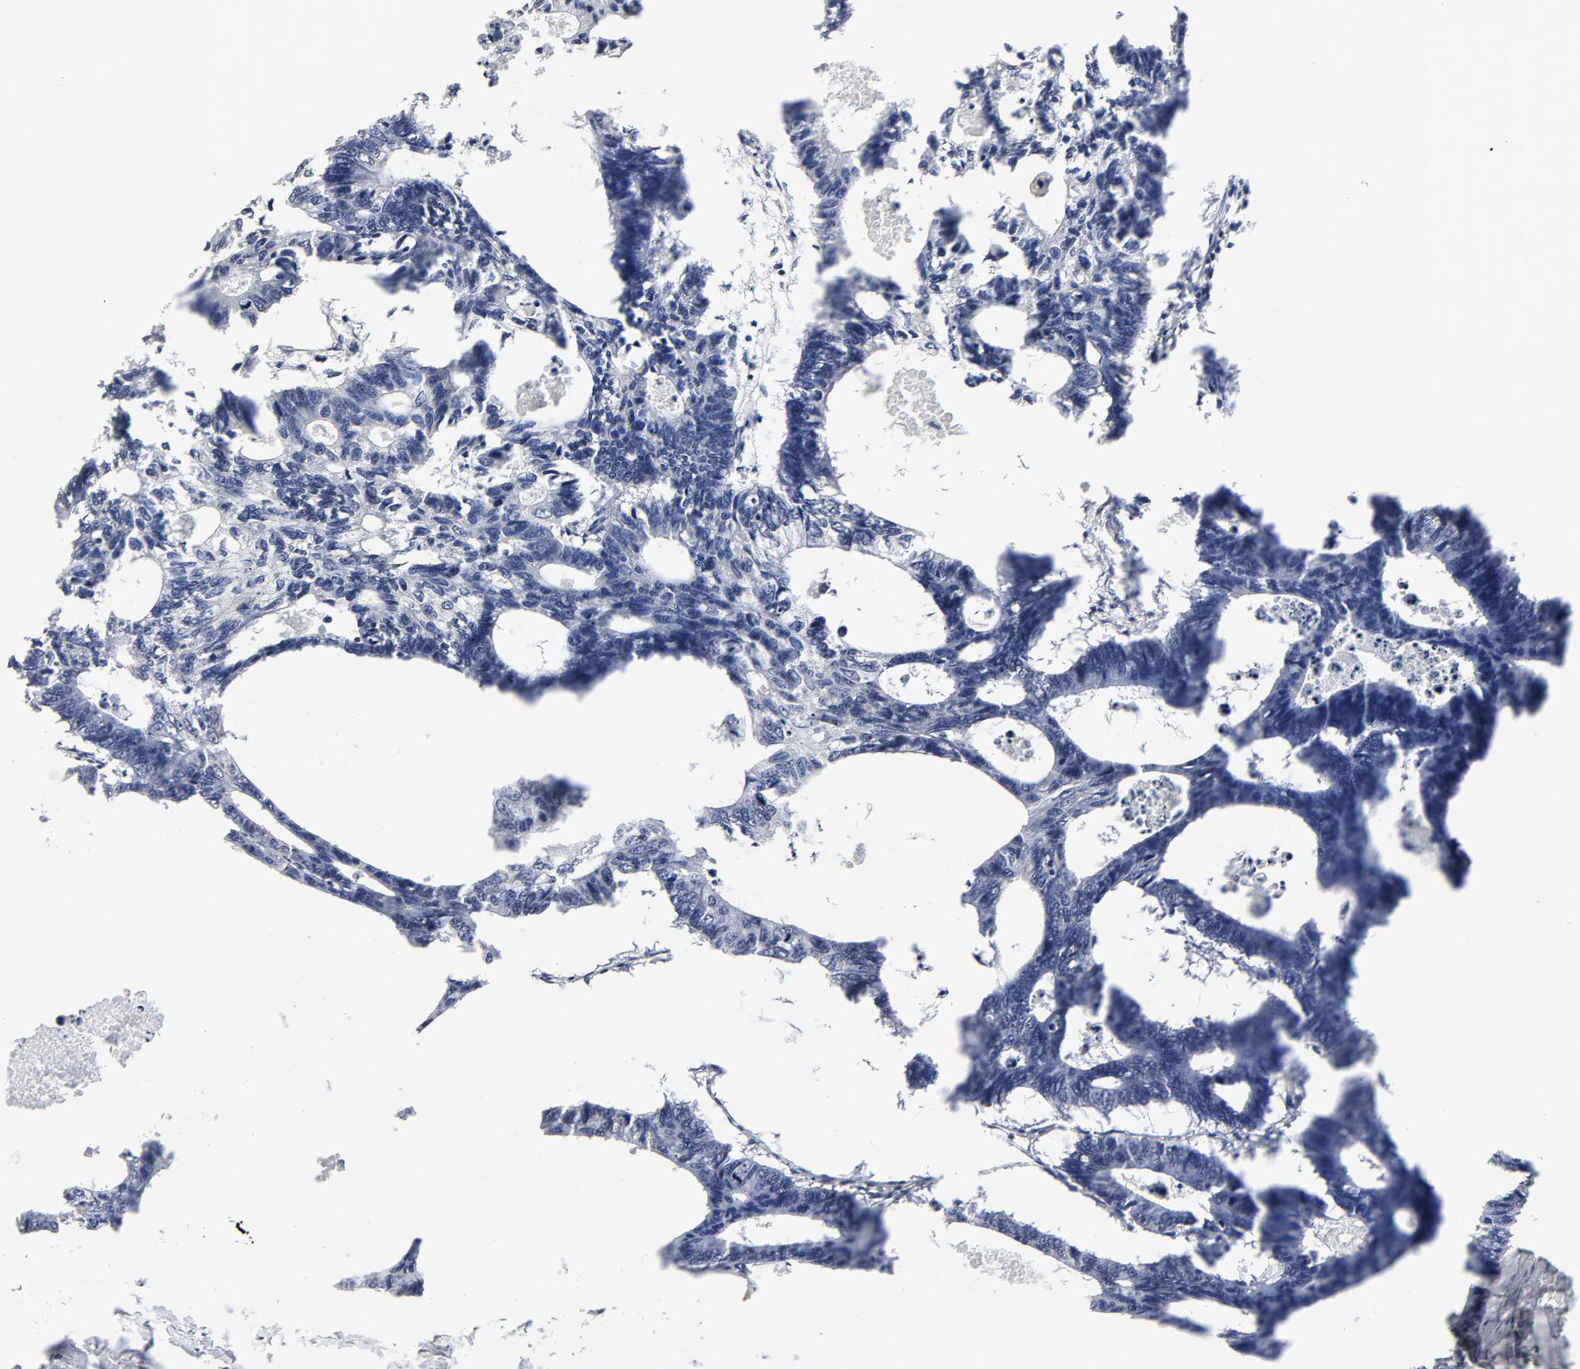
{"staining": {"intensity": "negative", "quantity": "none", "location": "none"}, "tissue": "colorectal cancer", "cell_type": "Tumor cells", "image_type": "cancer", "snomed": [{"axis": "morphology", "description": "Adenocarcinoma, NOS"}, {"axis": "topography", "description": "Colon"}], "caption": "Human colorectal adenocarcinoma stained for a protein using immunohistochemistry (IHC) shows no expression in tumor cells.", "gene": "LRP1", "patient": {"sex": "female", "age": 55}}